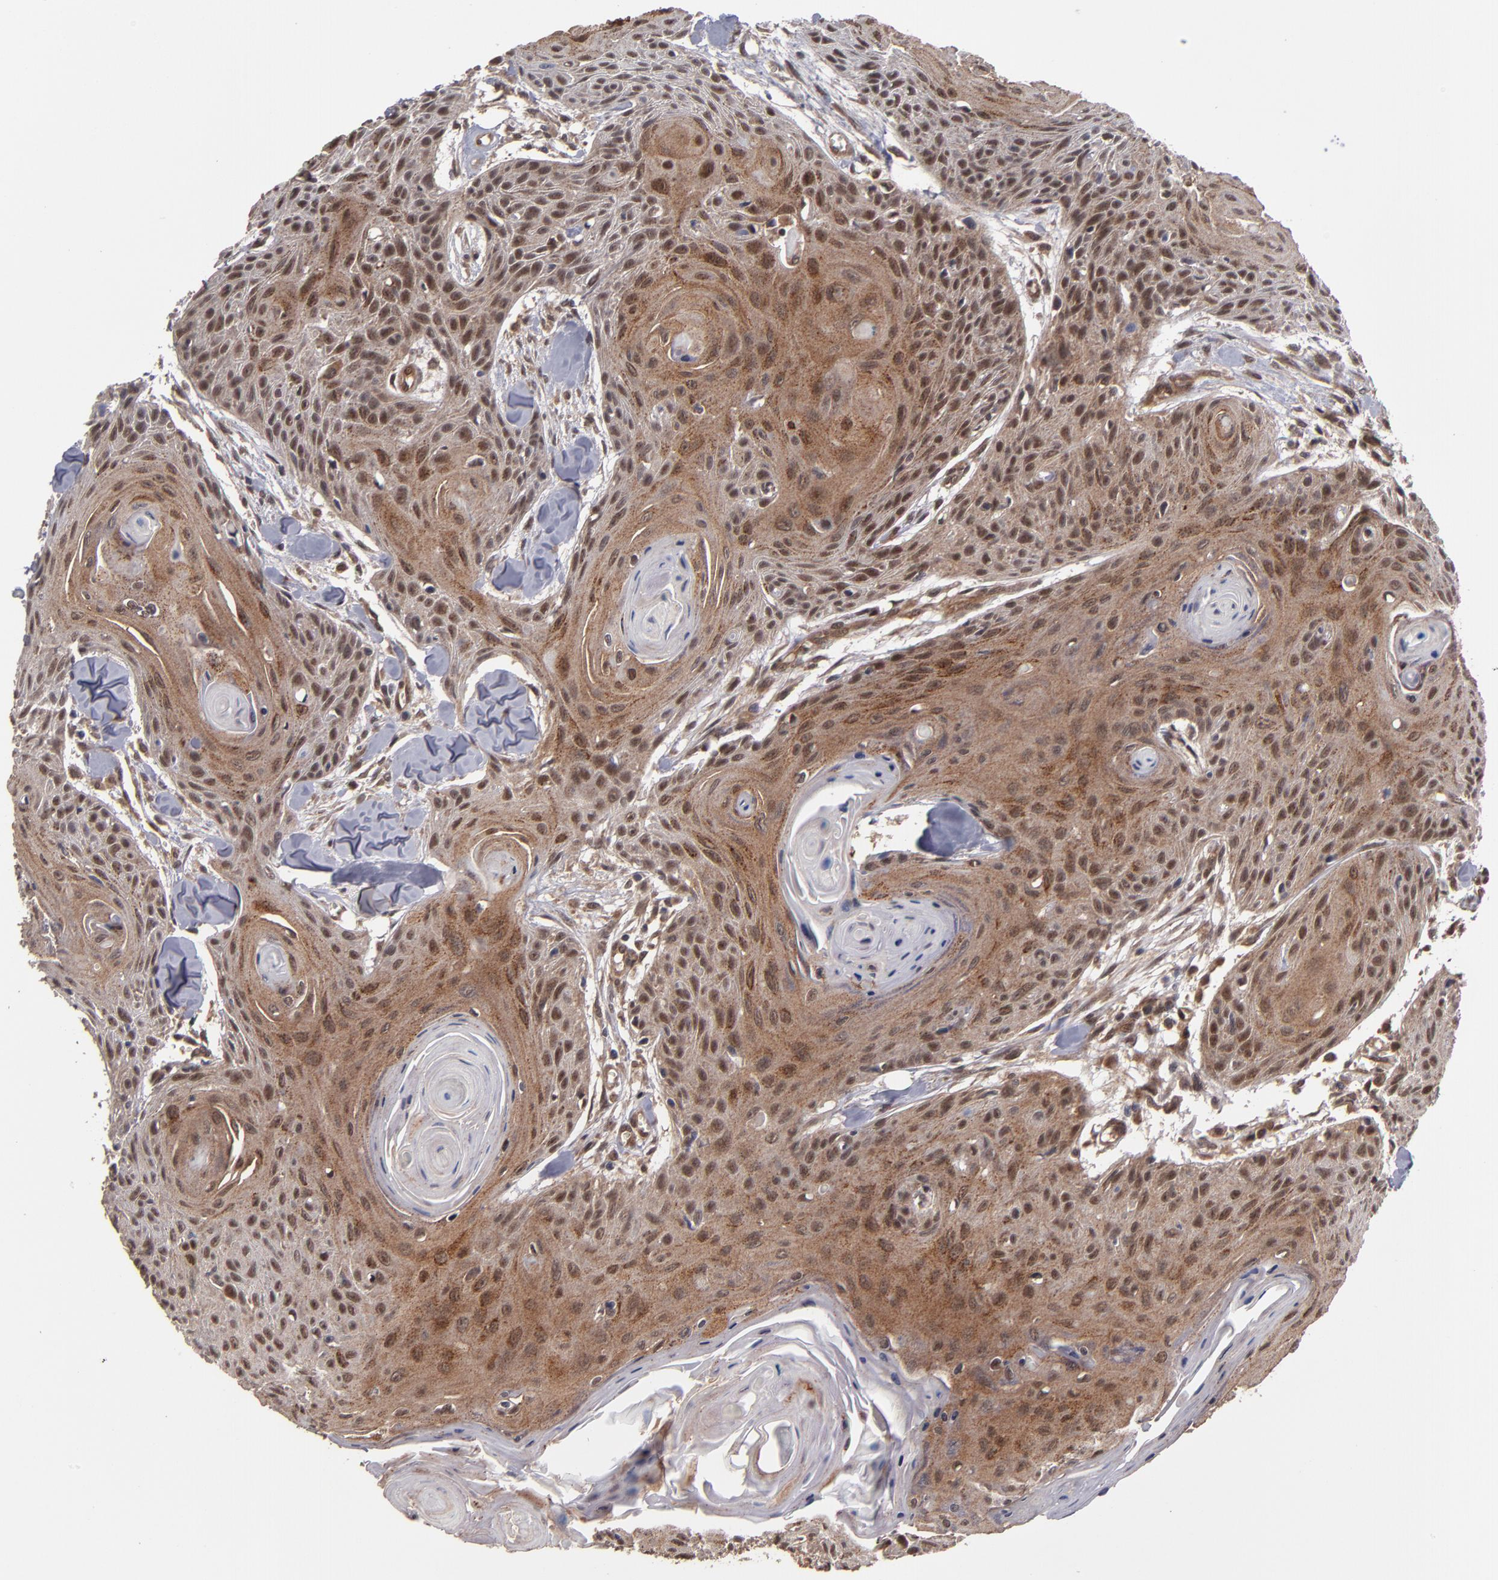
{"staining": {"intensity": "moderate", "quantity": ">75%", "location": "cytoplasmic/membranous"}, "tissue": "head and neck cancer", "cell_type": "Tumor cells", "image_type": "cancer", "snomed": [{"axis": "morphology", "description": "Squamous cell carcinoma, NOS"}, {"axis": "morphology", "description": "Squamous cell carcinoma, metastatic, NOS"}, {"axis": "topography", "description": "Lymph node"}, {"axis": "topography", "description": "Salivary gland"}, {"axis": "topography", "description": "Head-Neck"}], "caption": "Head and neck cancer (metastatic squamous cell carcinoma) was stained to show a protein in brown. There is medium levels of moderate cytoplasmic/membranous staining in approximately >75% of tumor cells.", "gene": "CUL5", "patient": {"sex": "female", "age": 74}}